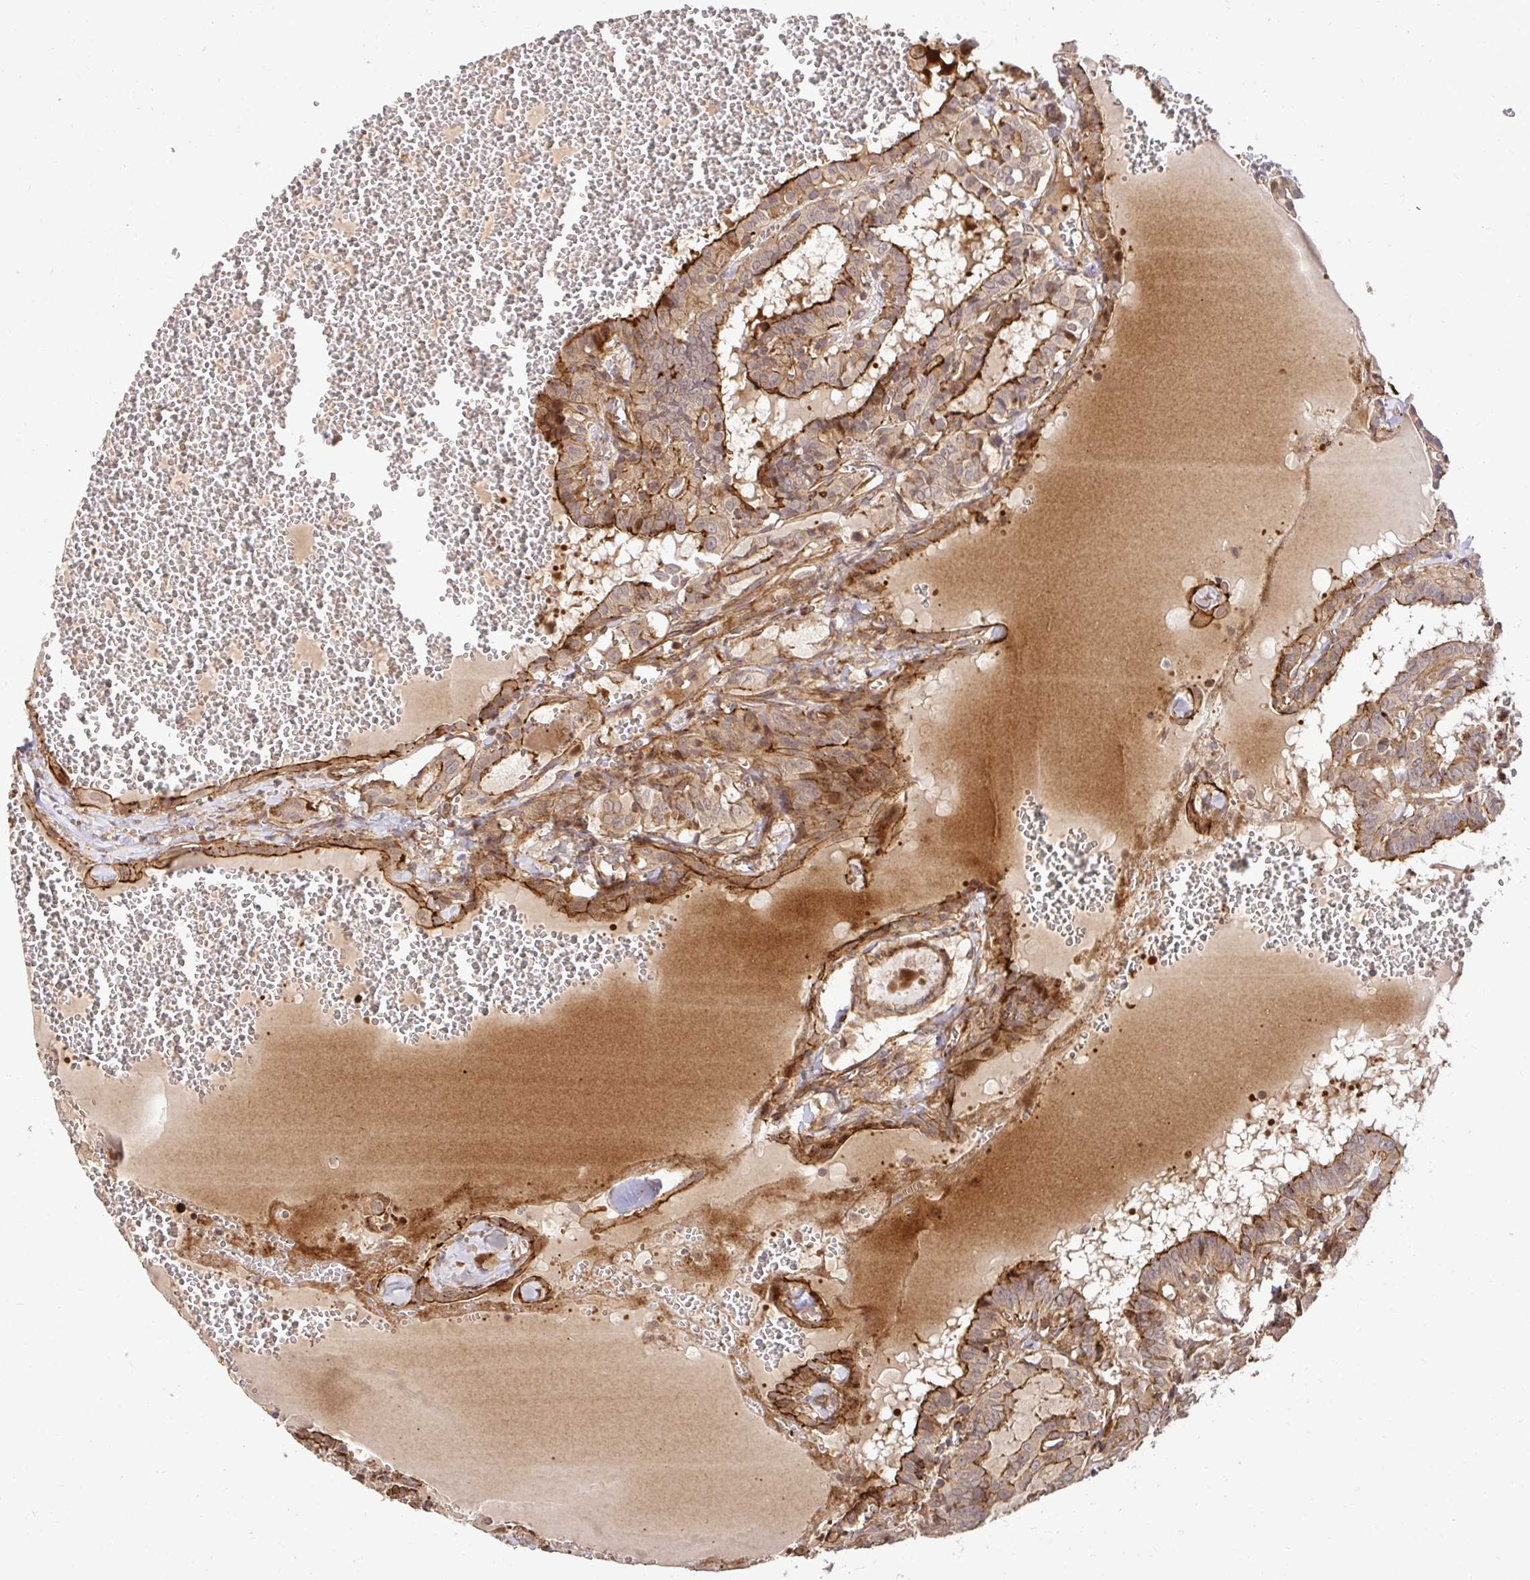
{"staining": {"intensity": "moderate", "quantity": "25%-75%", "location": "cytoplasmic/membranous"}, "tissue": "thyroid cancer", "cell_type": "Tumor cells", "image_type": "cancer", "snomed": [{"axis": "morphology", "description": "Papillary adenocarcinoma, NOS"}, {"axis": "topography", "description": "Thyroid gland"}], "caption": "Thyroid cancer stained for a protein (brown) shows moderate cytoplasmic/membranous positive staining in approximately 25%-75% of tumor cells.", "gene": "PSMA4", "patient": {"sex": "female", "age": 21}}